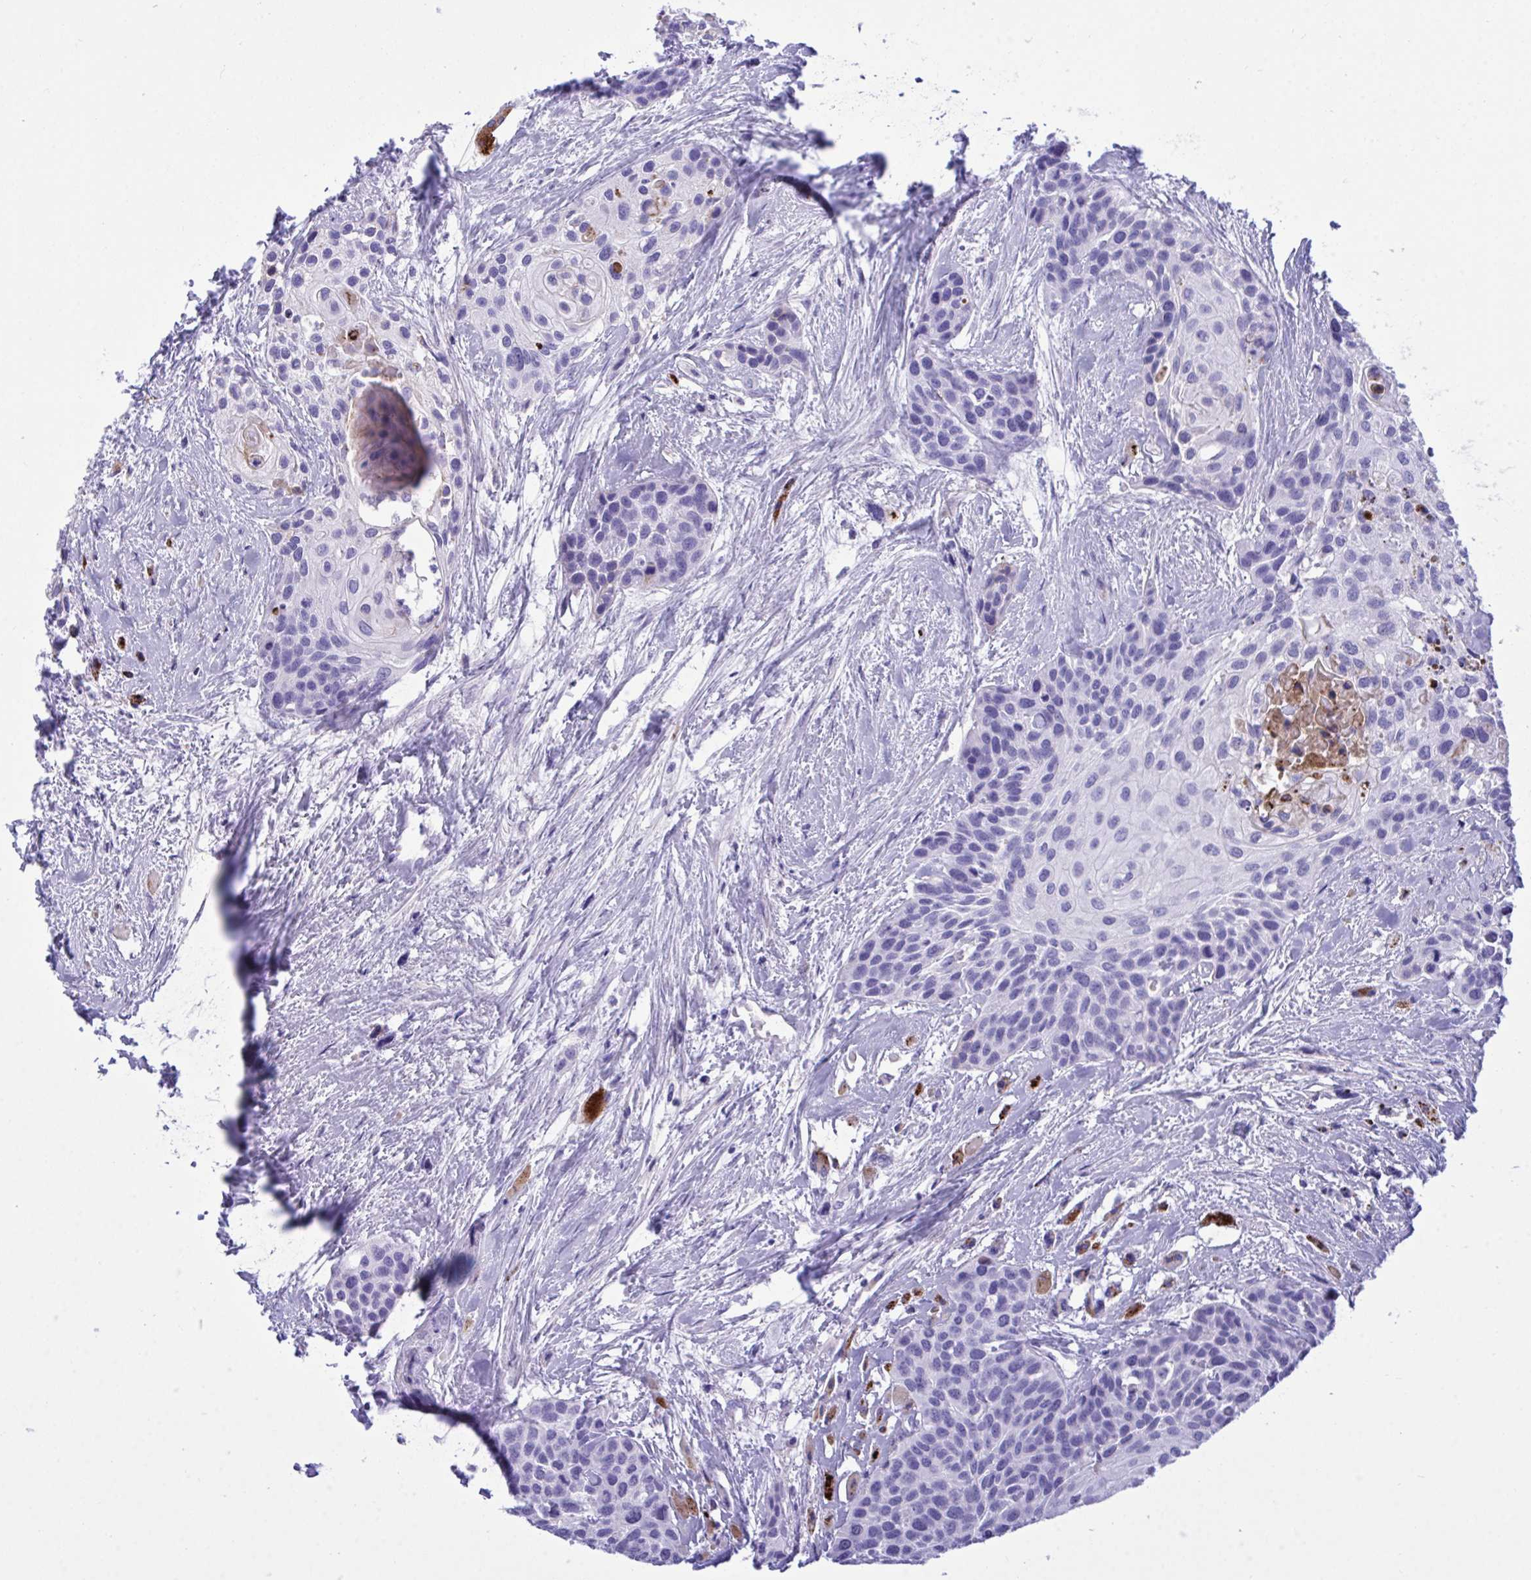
{"staining": {"intensity": "negative", "quantity": "none", "location": "none"}, "tissue": "head and neck cancer", "cell_type": "Tumor cells", "image_type": "cancer", "snomed": [{"axis": "morphology", "description": "Squamous cell carcinoma, NOS"}, {"axis": "topography", "description": "Head-Neck"}], "caption": "This is an immunohistochemistry (IHC) image of human head and neck cancer (squamous cell carcinoma). There is no expression in tumor cells.", "gene": "BEX5", "patient": {"sex": "female", "age": 50}}